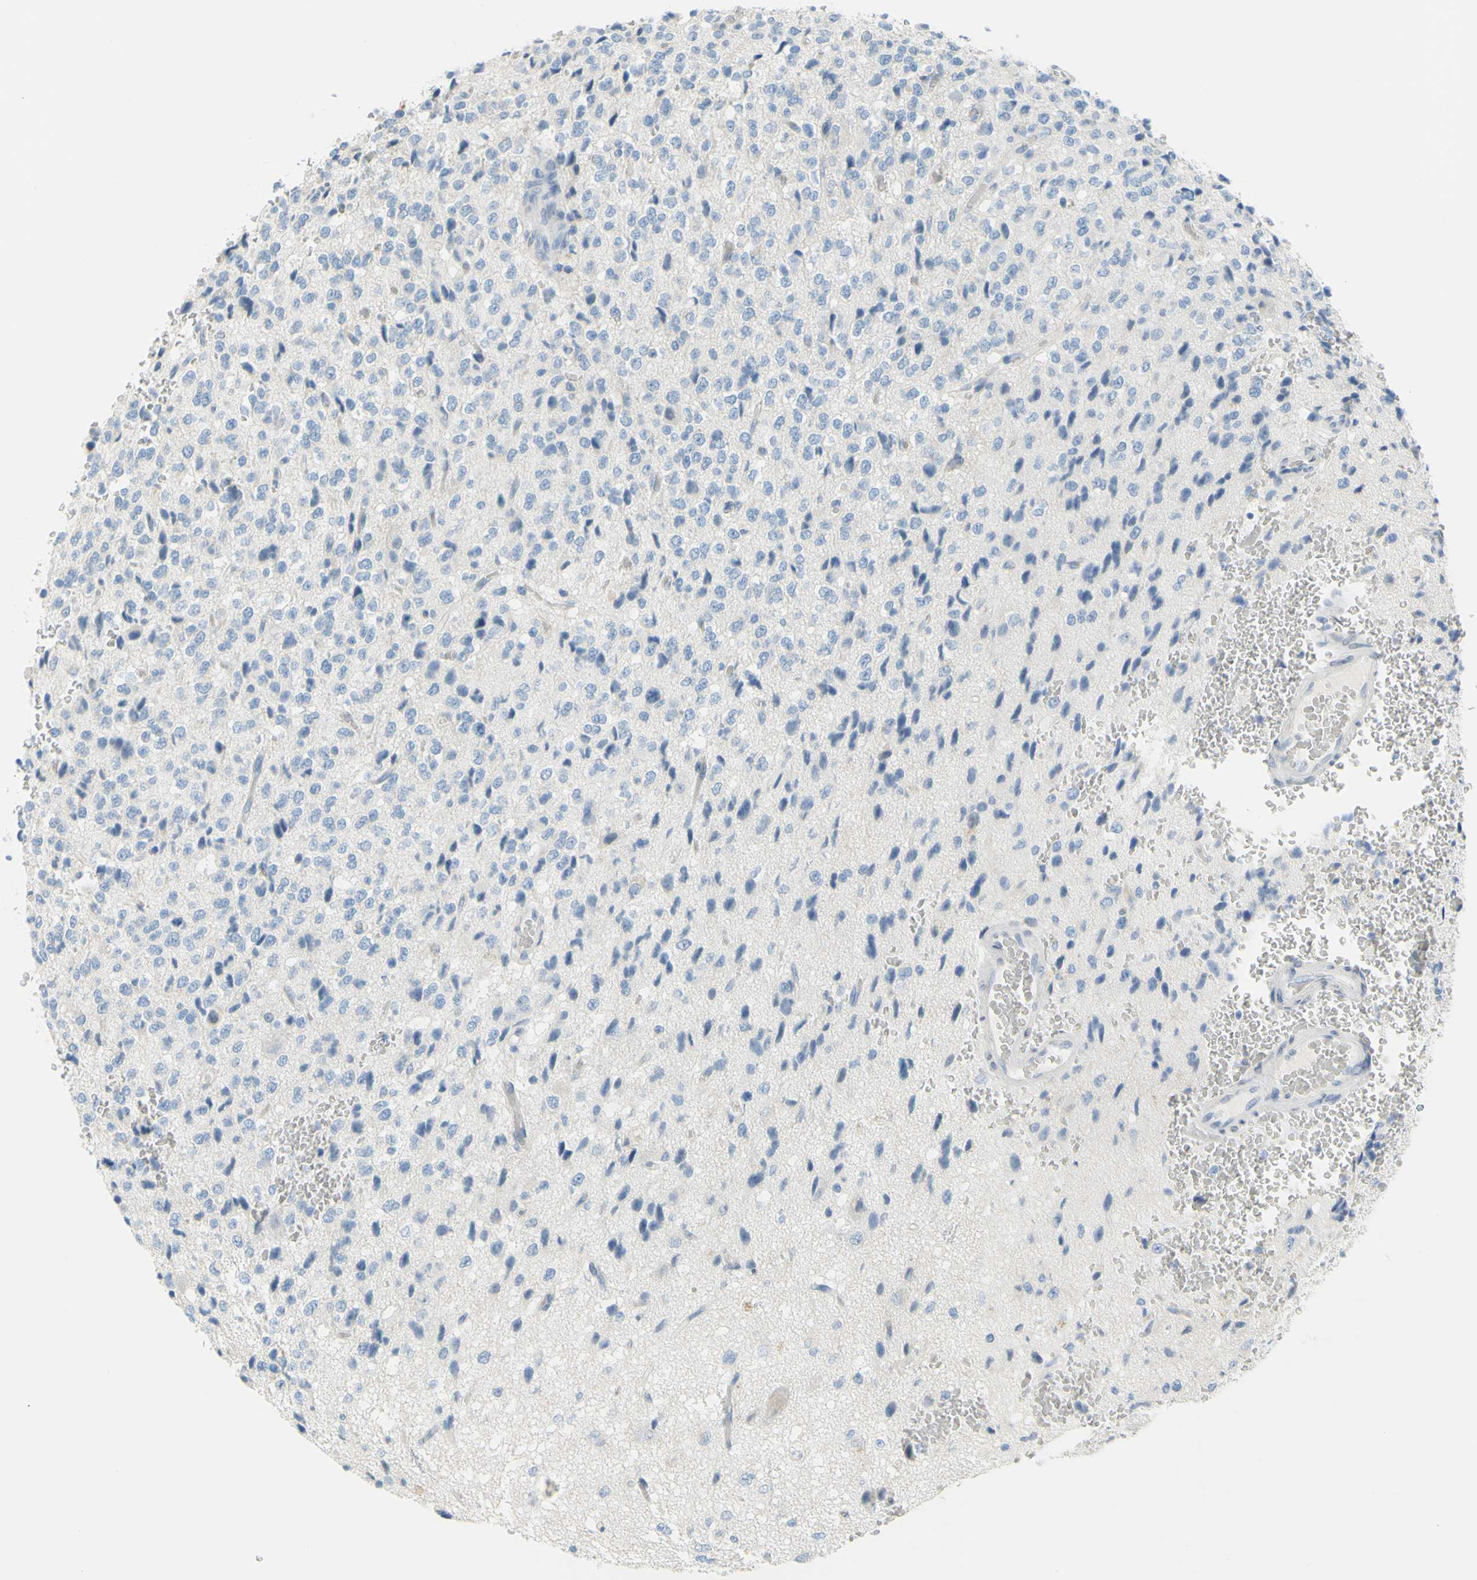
{"staining": {"intensity": "negative", "quantity": "none", "location": "none"}, "tissue": "glioma", "cell_type": "Tumor cells", "image_type": "cancer", "snomed": [{"axis": "morphology", "description": "Glioma, malignant, High grade"}, {"axis": "topography", "description": "pancreas cauda"}], "caption": "Immunohistochemistry (IHC) of human glioma shows no staining in tumor cells. Brightfield microscopy of IHC stained with DAB (3,3'-diaminobenzidine) (brown) and hematoxylin (blue), captured at high magnification.", "gene": "DCT", "patient": {"sex": "male", "age": 60}}